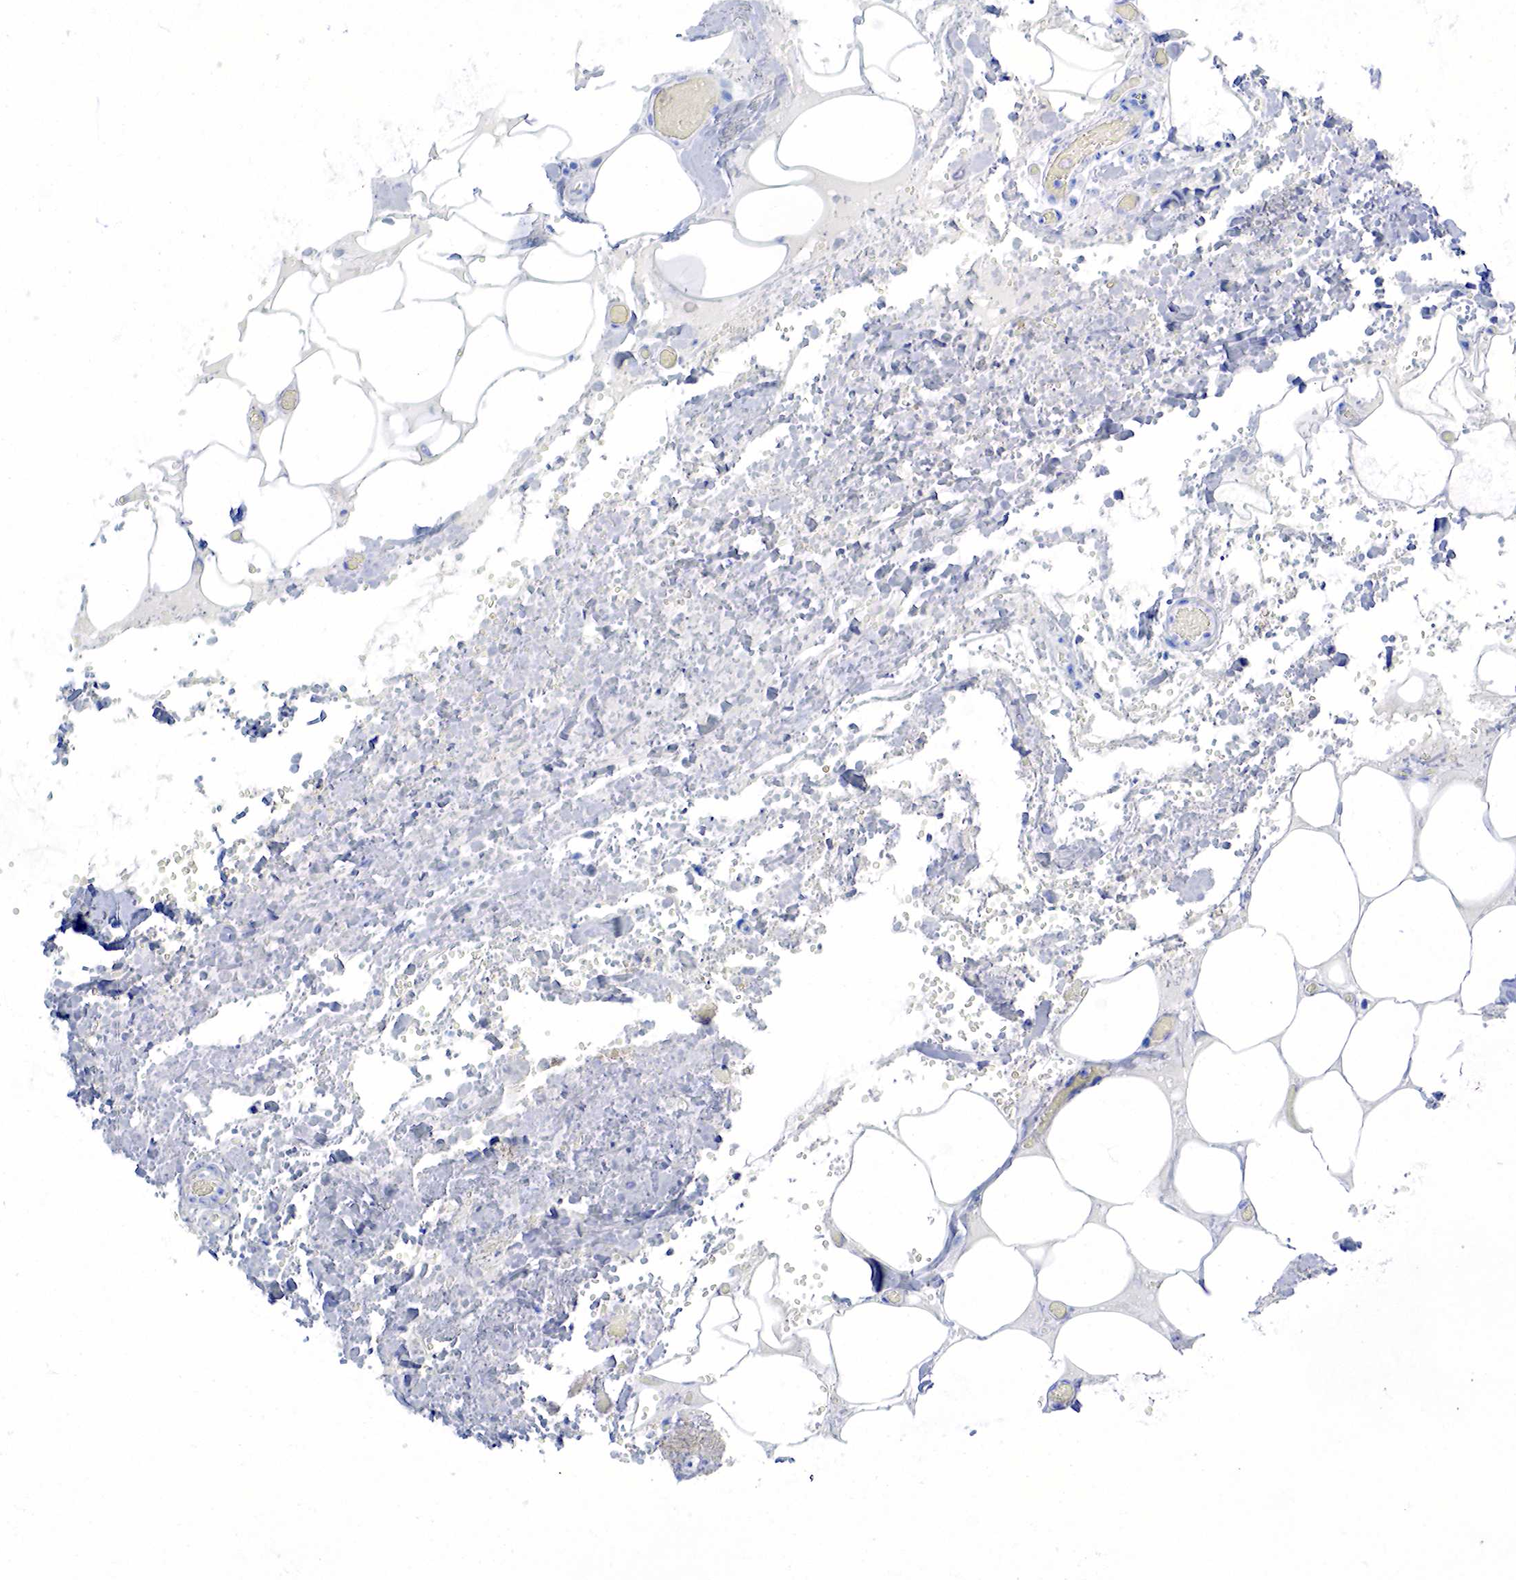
{"staining": {"intensity": "negative", "quantity": "none", "location": "none"}, "tissue": "smooth muscle", "cell_type": "Smooth muscle cells", "image_type": "normal", "snomed": [{"axis": "morphology", "description": "Normal tissue, NOS"}, {"axis": "topography", "description": "Uterus"}], "caption": "Protein analysis of normal smooth muscle exhibits no significant expression in smooth muscle cells.", "gene": "CHGA", "patient": {"sex": "female", "age": 56}}